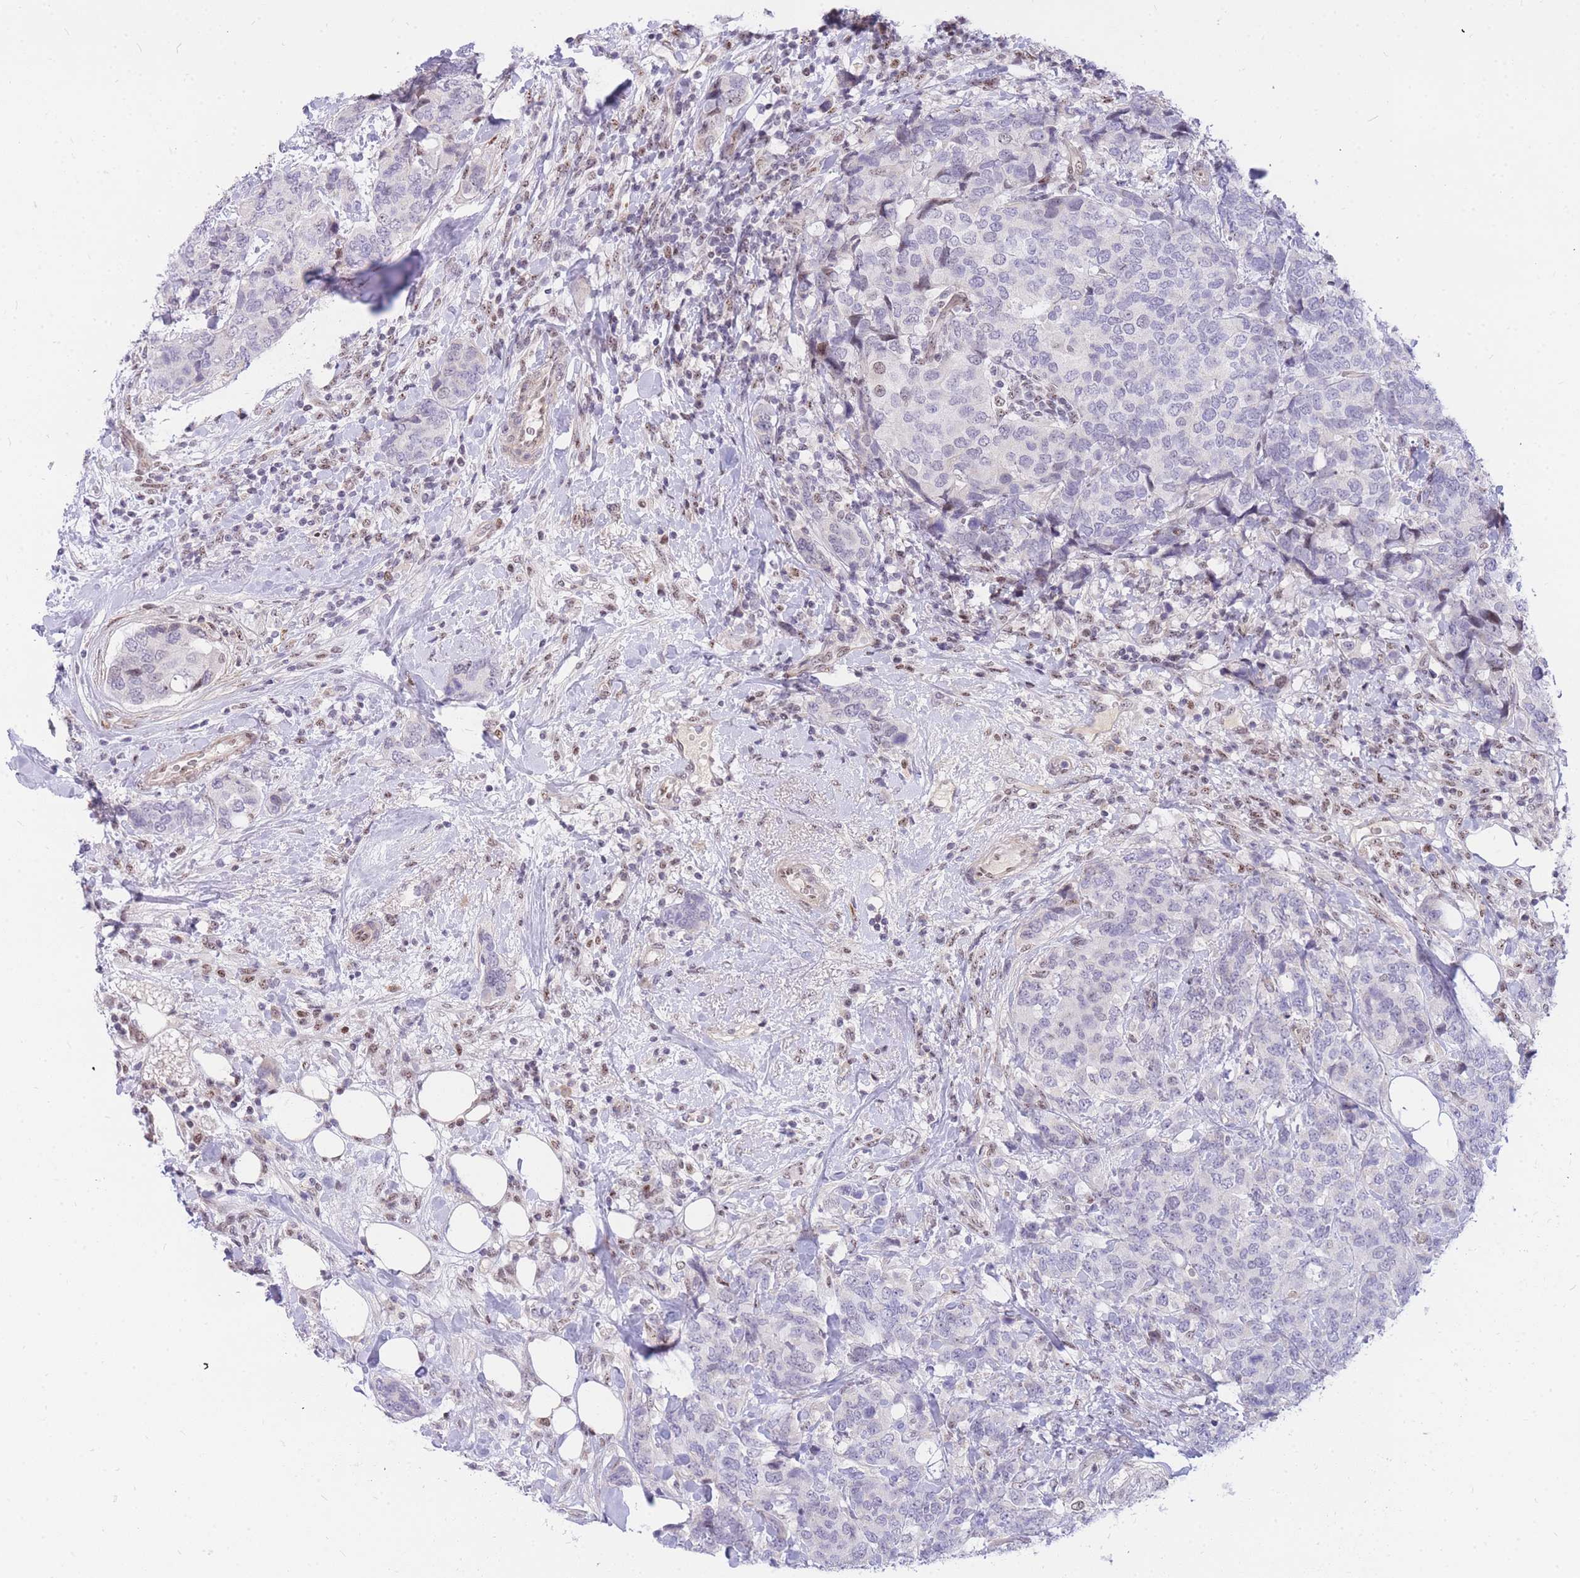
{"staining": {"intensity": "negative", "quantity": "none", "location": "none"}, "tissue": "breast cancer", "cell_type": "Tumor cells", "image_type": "cancer", "snomed": [{"axis": "morphology", "description": "Lobular carcinoma"}, {"axis": "topography", "description": "Breast"}], "caption": "Human lobular carcinoma (breast) stained for a protein using IHC displays no expression in tumor cells.", "gene": "TLE2", "patient": {"sex": "female", "age": 59}}